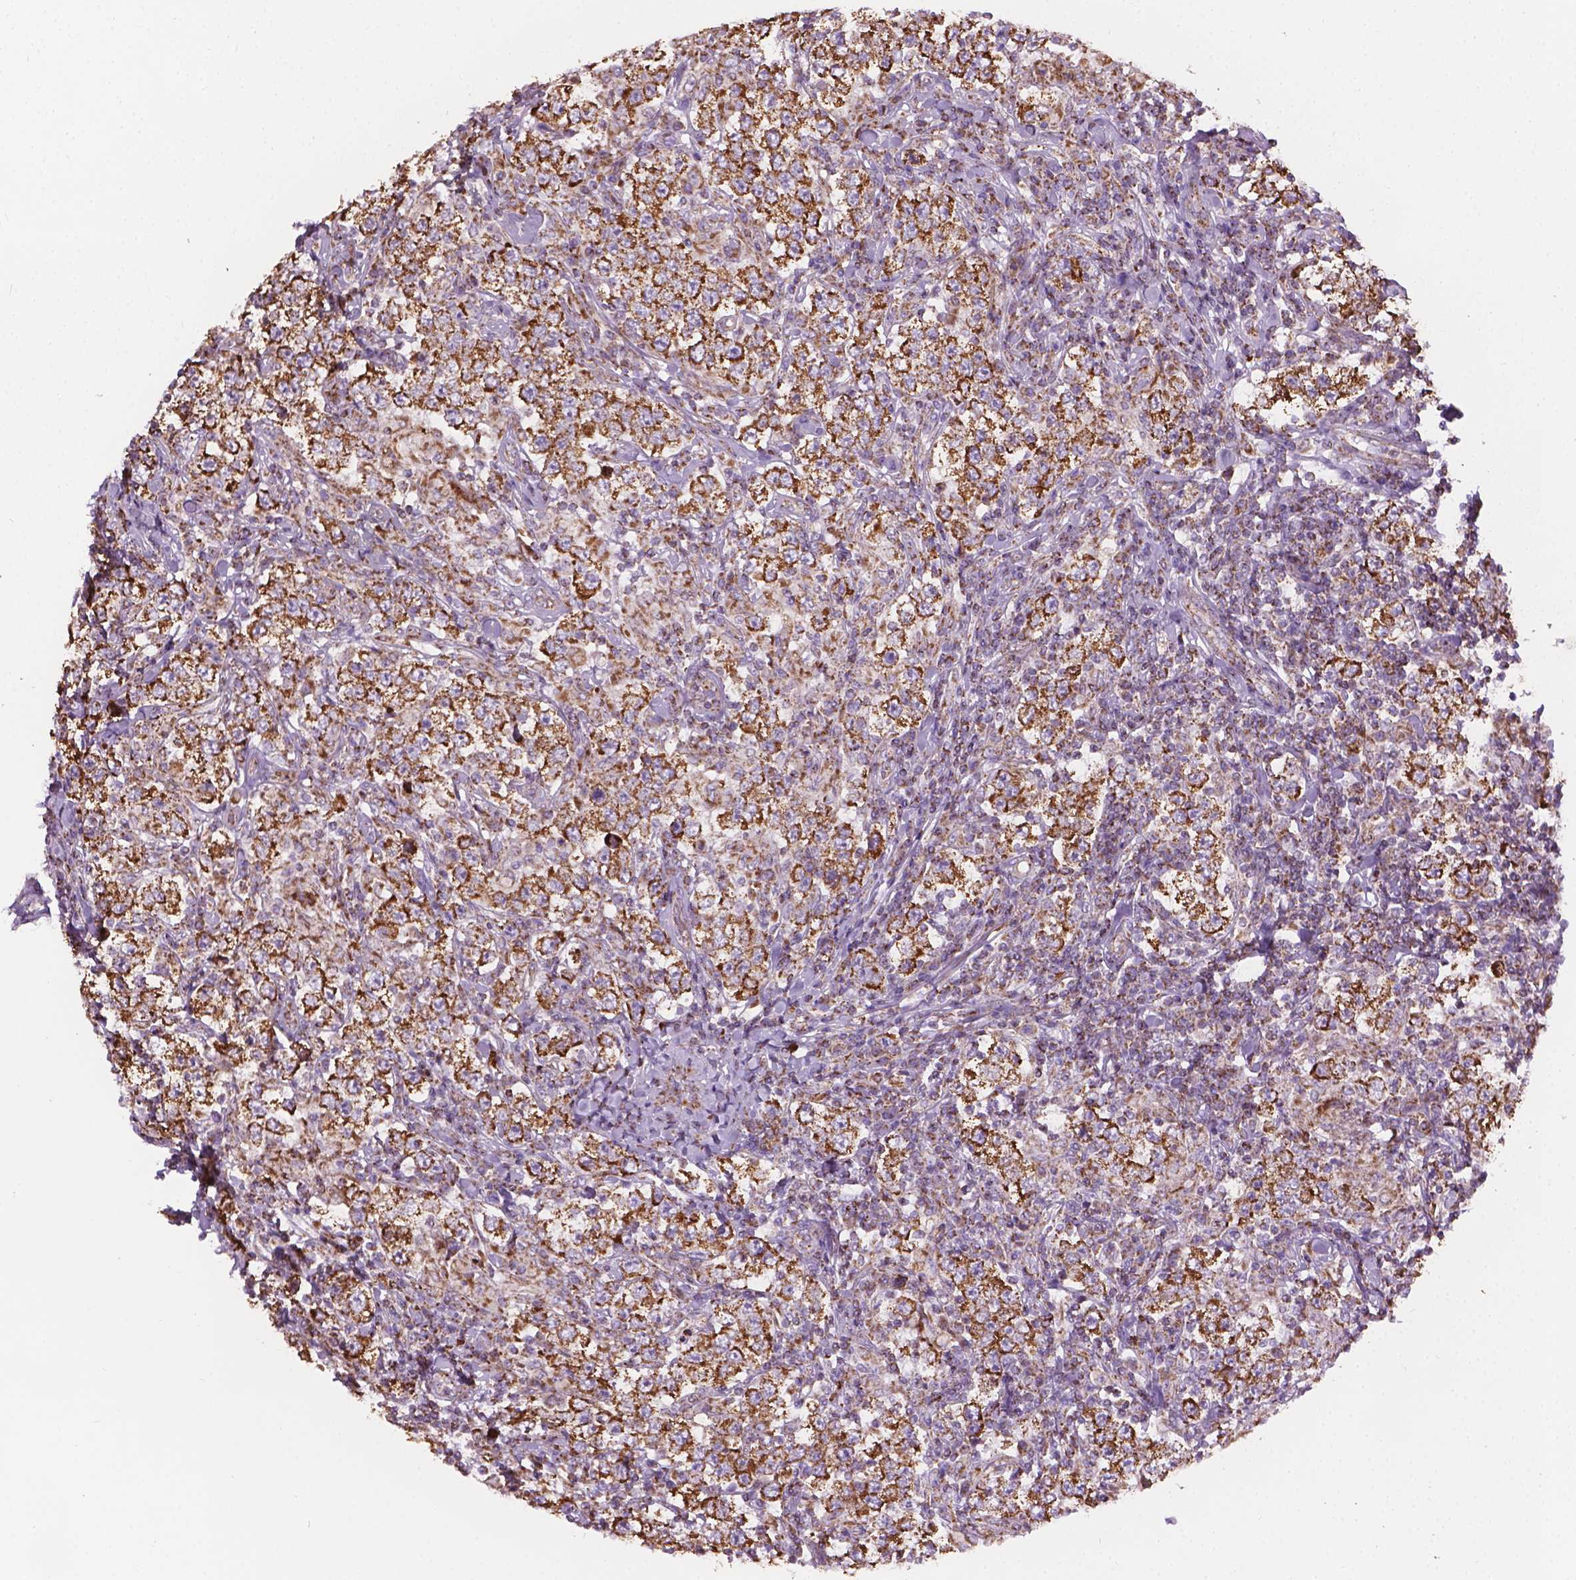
{"staining": {"intensity": "strong", "quantity": ">75%", "location": "cytoplasmic/membranous"}, "tissue": "testis cancer", "cell_type": "Tumor cells", "image_type": "cancer", "snomed": [{"axis": "morphology", "description": "Seminoma, NOS"}, {"axis": "morphology", "description": "Carcinoma, Embryonal, NOS"}, {"axis": "topography", "description": "Testis"}], "caption": "High-magnification brightfield microscopy of testis cancer stained with DAB (brown) and counterstained with hematoxylin (blue). tumor cells exhibit strong cytoplasmic/membranous expression is appreciated in approximately>75% of cells. The protein of interest is stained brown, and the nuclei are stained in blue (DAB IHC with brightfield microscopy, high magnification).", "gene": "PIBF1", "patient": {"sex": "male", "age": 41}}